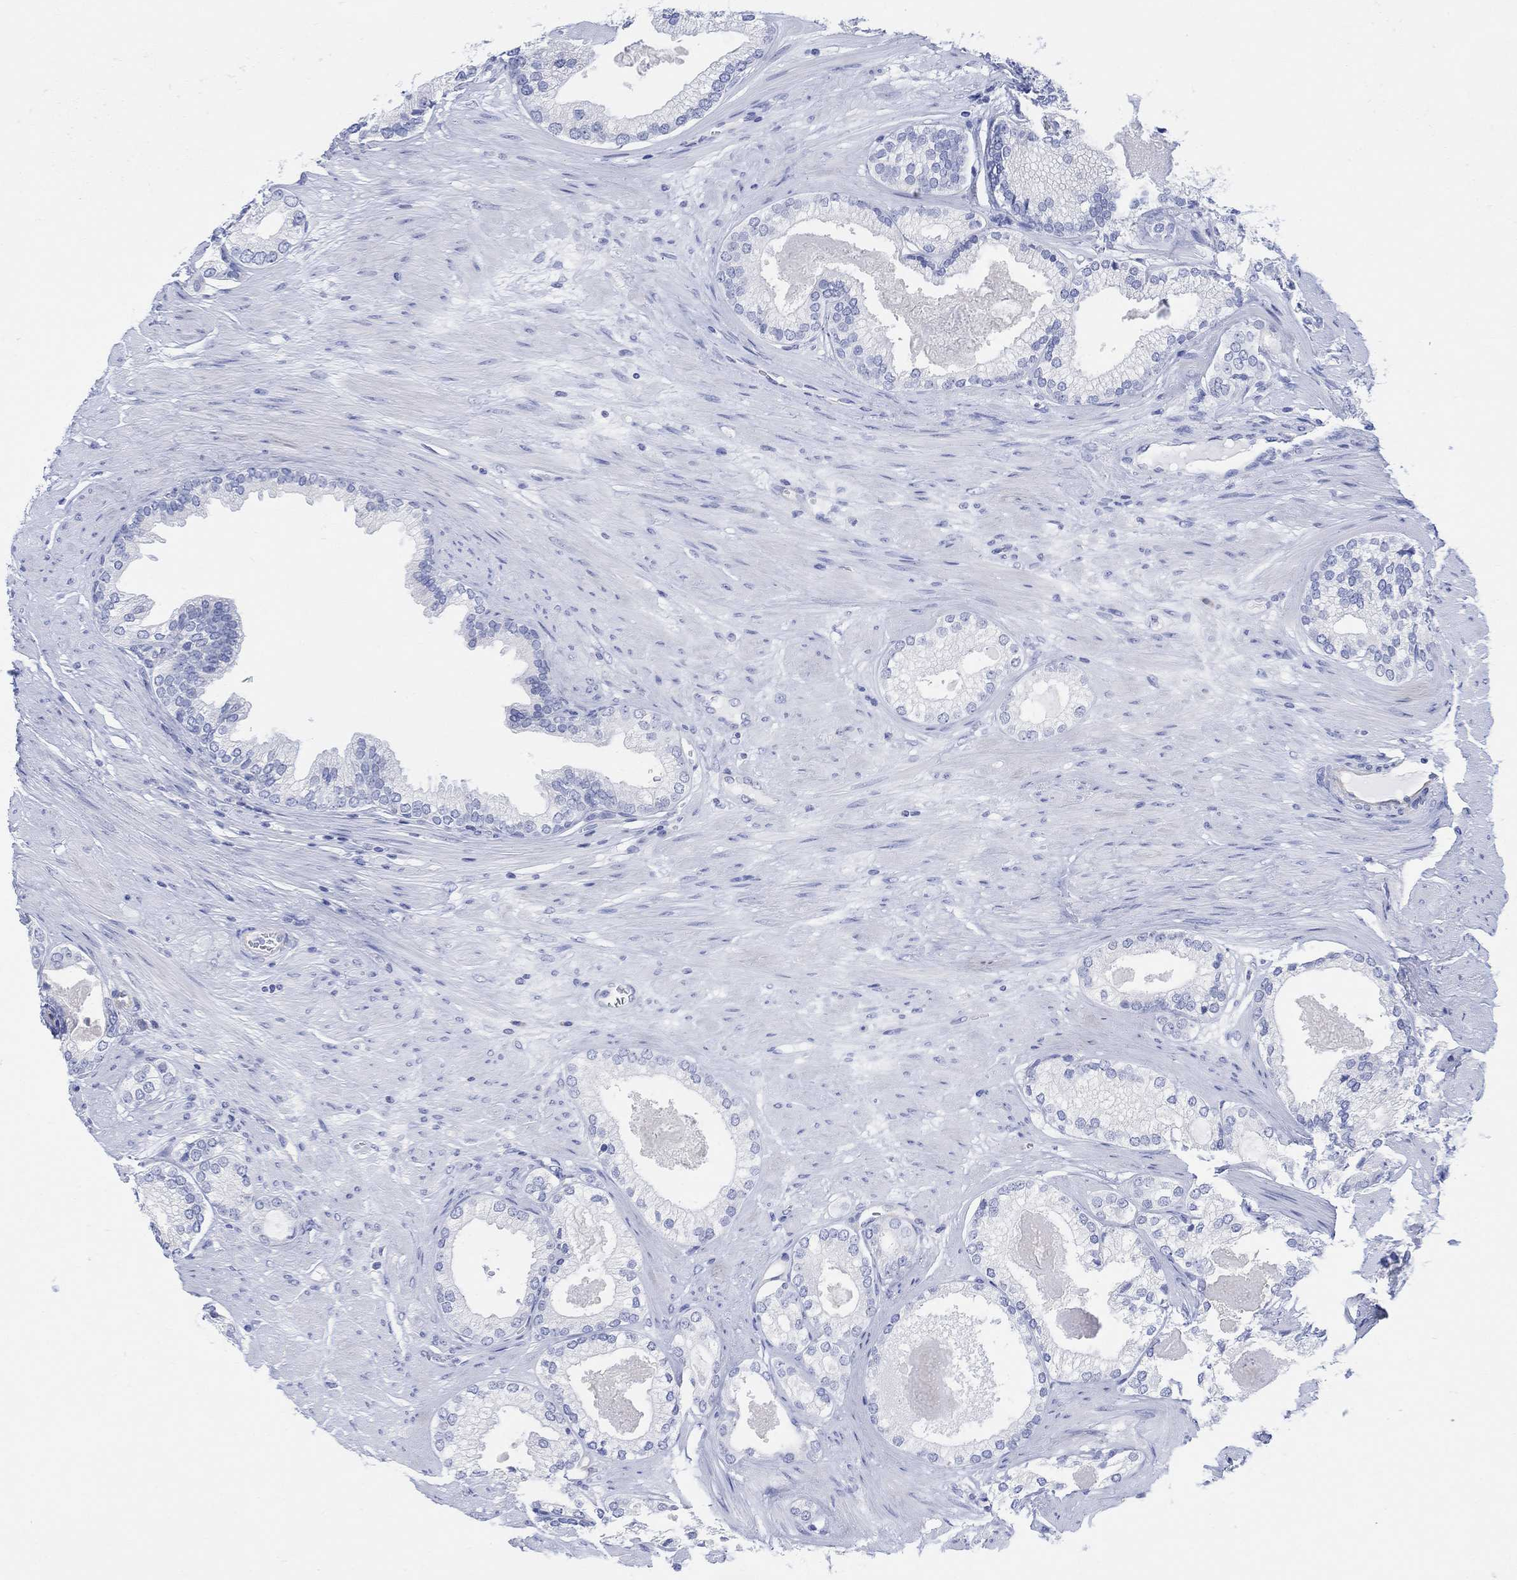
{"staining": {"intensity": "negative", "quantity": "none", "location": "none"}, "tissue": "prostate cancer", "cell_type": "Tumor cells", "image_type": "cancer", "snomed": [{"axis": "morphology", "description": "Adenocarcinoma, High grade"}, {"axis": "topography", "description": "Prostate and seminal vesicle, NOS"}], "caption": "Immunohistochemical staining of human adenocarcinoma (high-grade) (prostate) displays no significant expression in tumor cells. The staining is performed using DAB brown chromogen with nuclei counter-stained in using hematoxylin.", "gene": "GNG13", "patient": {"sex": "male", "age": 62}}